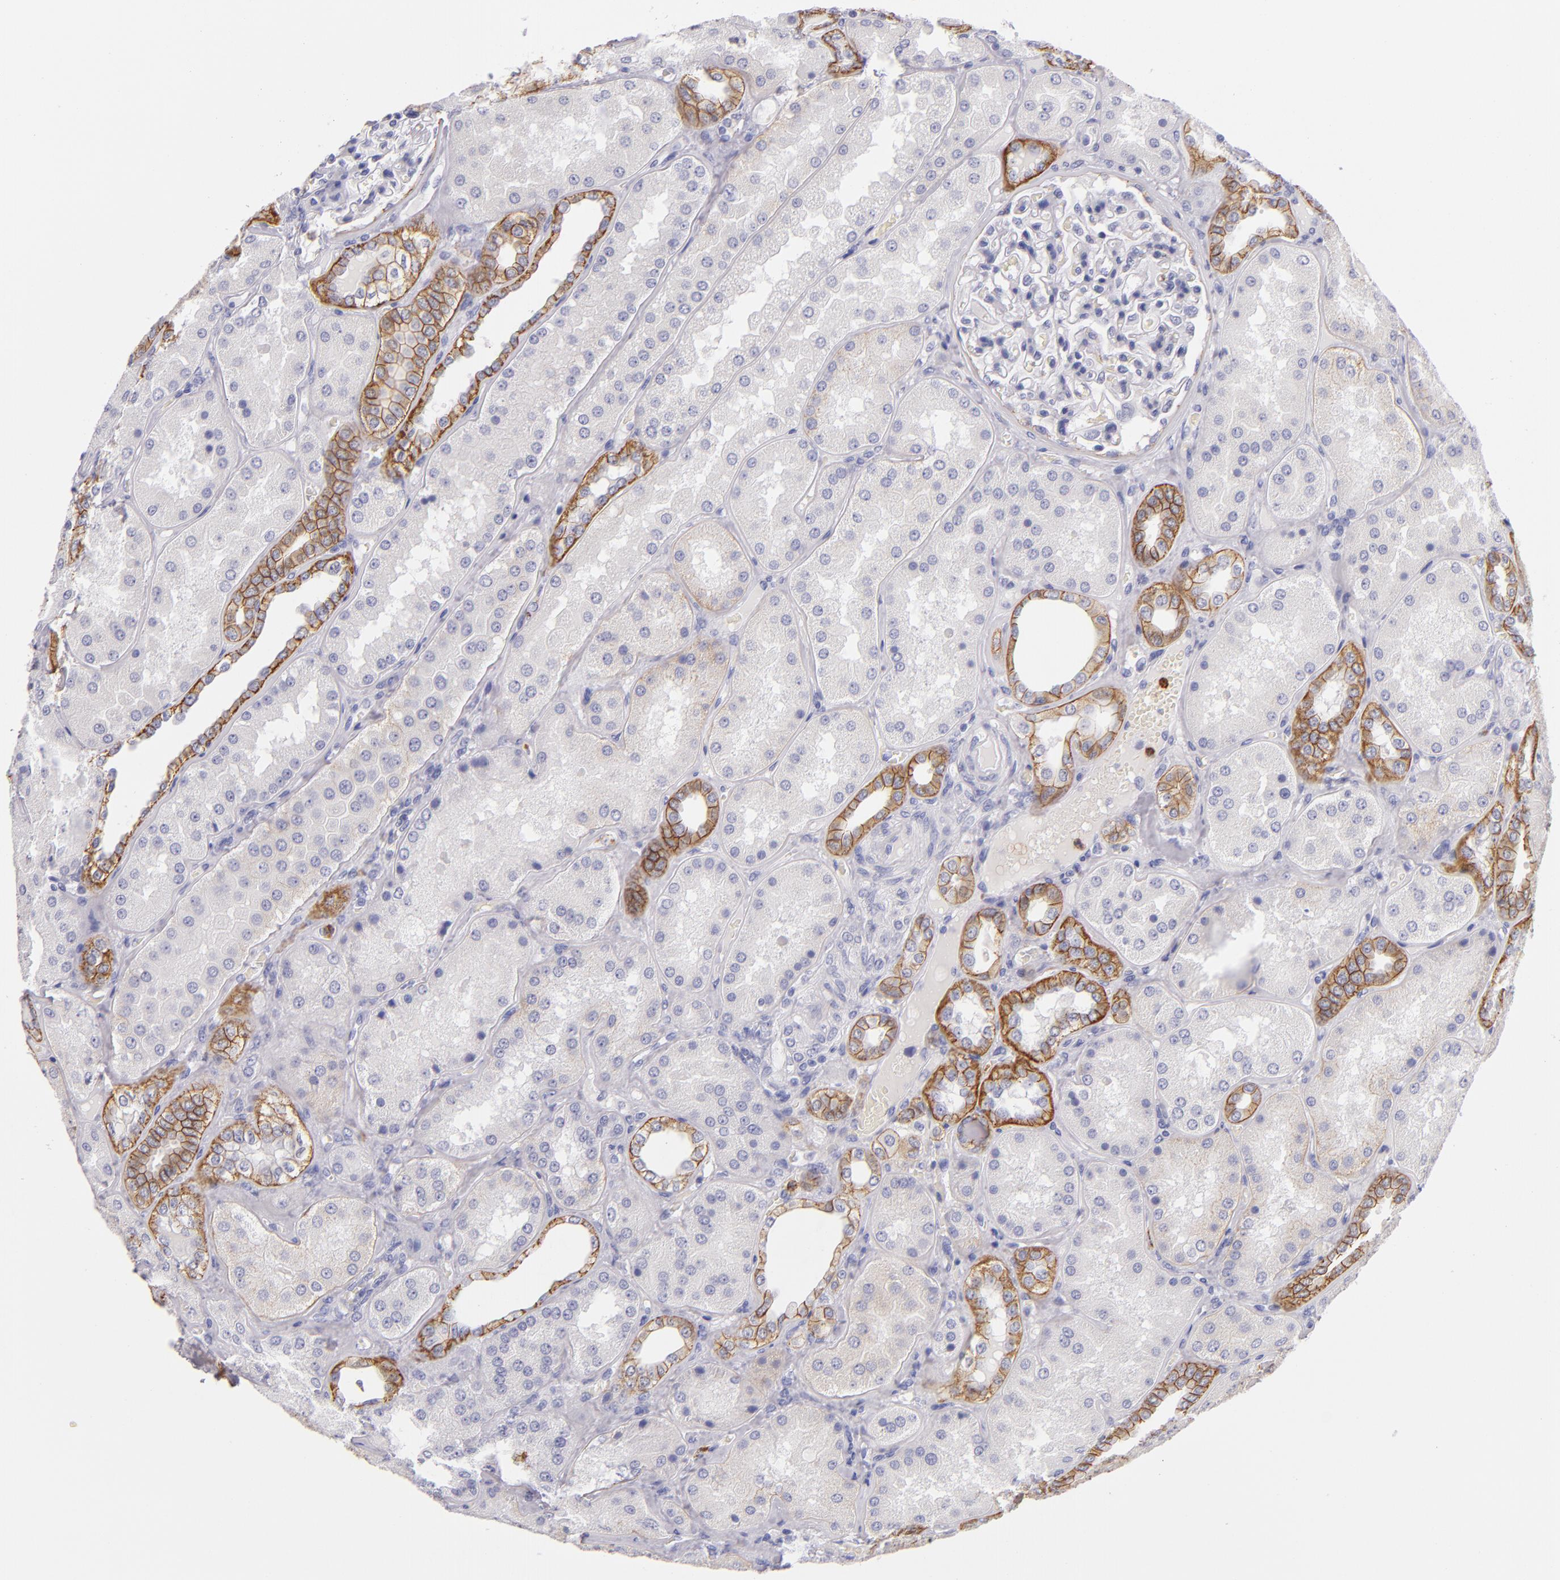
{"staining": {"intensity": "negative", "quantity": "none", "location": "none"}, "tissue": "kidney", "cell_type": "Cells in glomeruli", "image_type": "normal", "snomed": [{"axis": "morphology", "description": "Normal tissue, NOS"}, {"axis": "topography", "description": "Kidney"}], "caption": "Protein analysis of unremarkable kidney demonstrates no significant expression in cells in glomeruli.", "gene": "CDH3", "patient": {"sex": "female", "age": 56}}